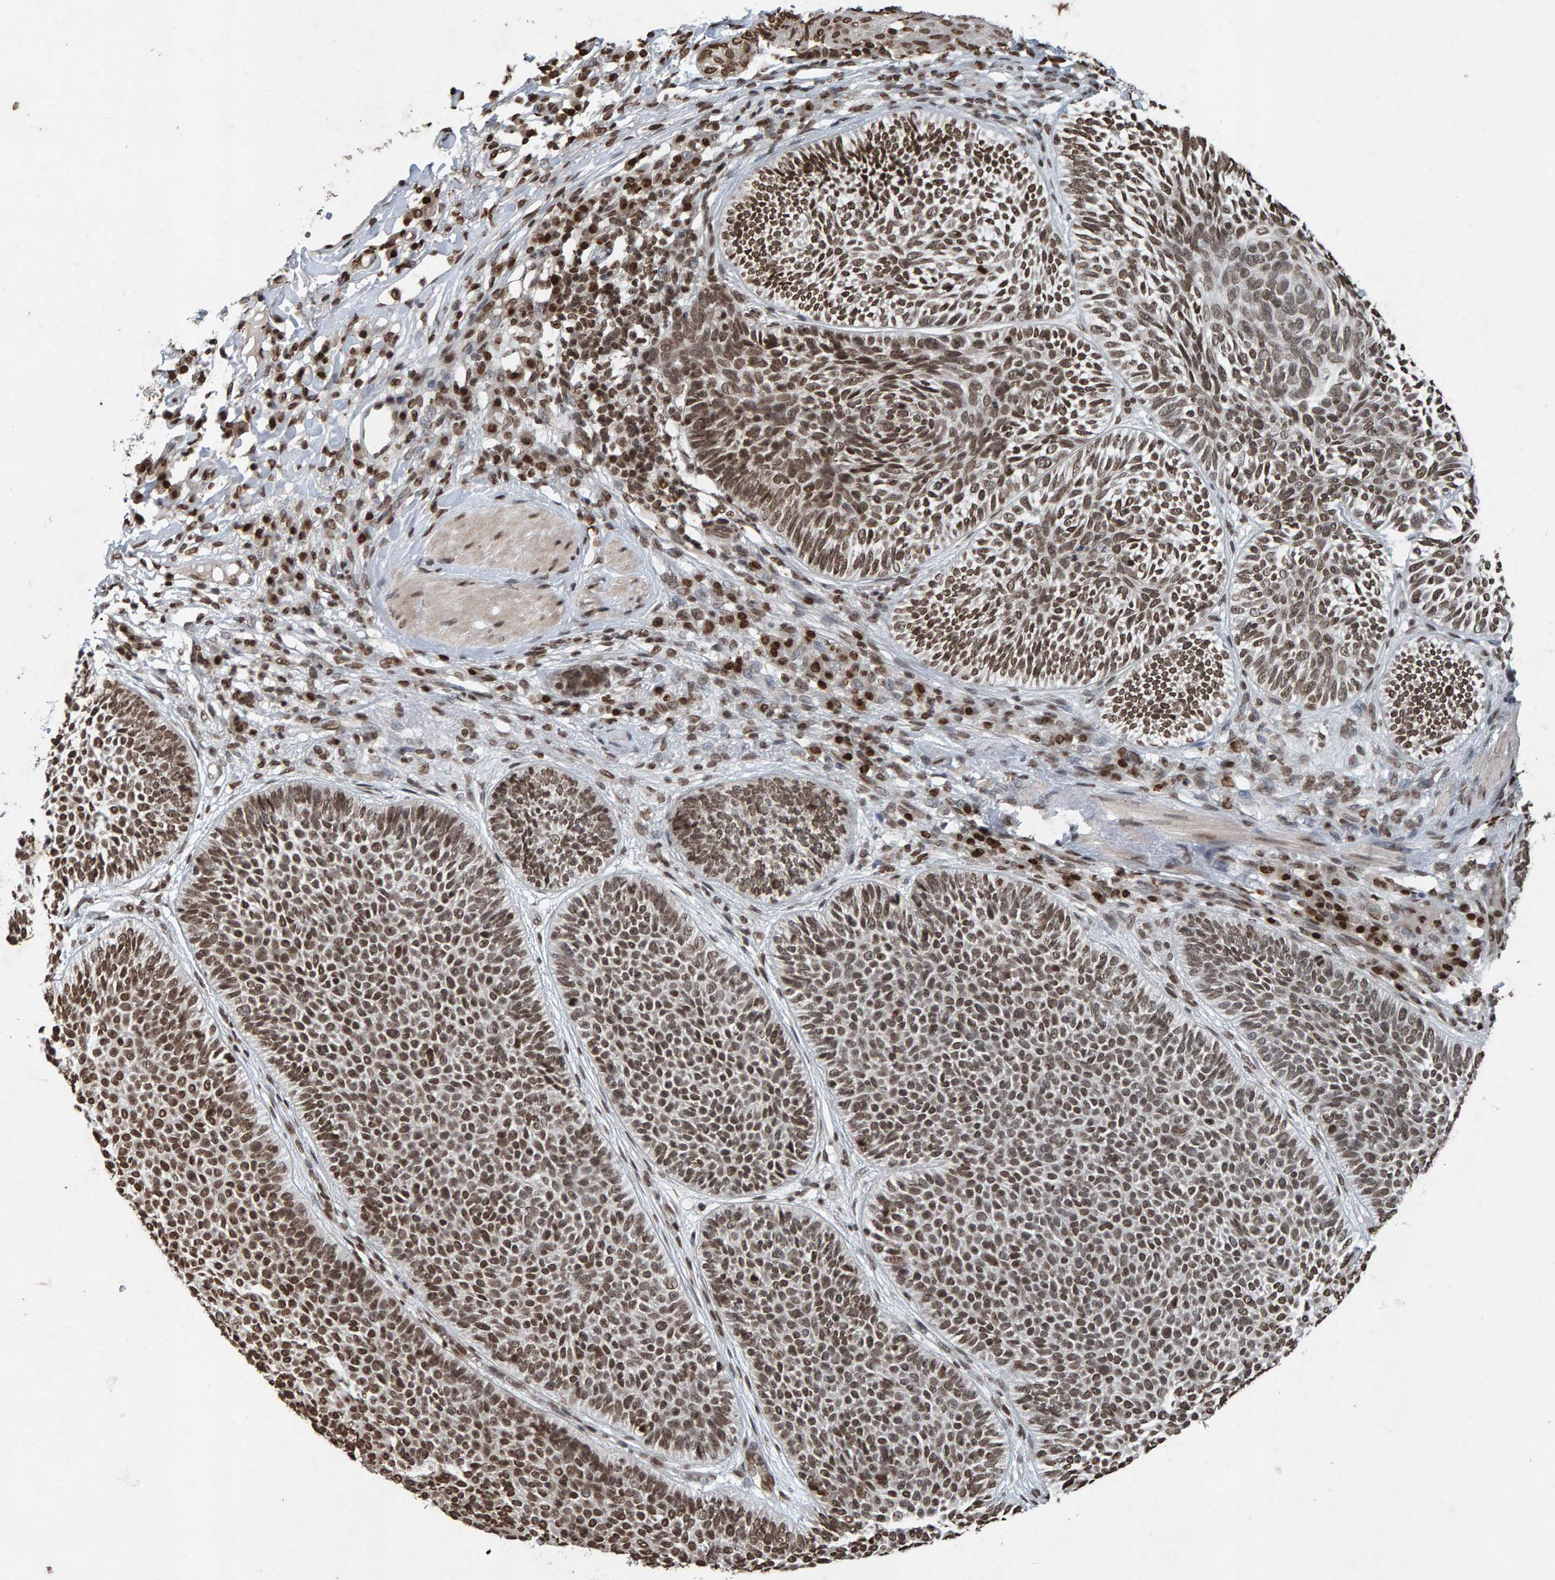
{"staining": {"intensity": "moderate", "quantity": ">75%", "location": "nuclear"}, "tissue": "skin cancer", "cell_type": "Tumor cells", "image_type": "cancer", "snomed": [{"axis": "morphology", "description": "Normal tissue, NOS"}, {"axis": "morphology", "description": "Basal cell carcinoma"}, {"axis": "topography", "description": "Skin"}], "caption": "The micrograph demonstrates a brown stain indicating the presence of a protein in the nuclear of tumor cells in skin basal cell carcinoma. (IHC, brightfield microscopy, high magnification).", "gene": "H2AZ1", "patient": {"sex": "male", "age": 52}}